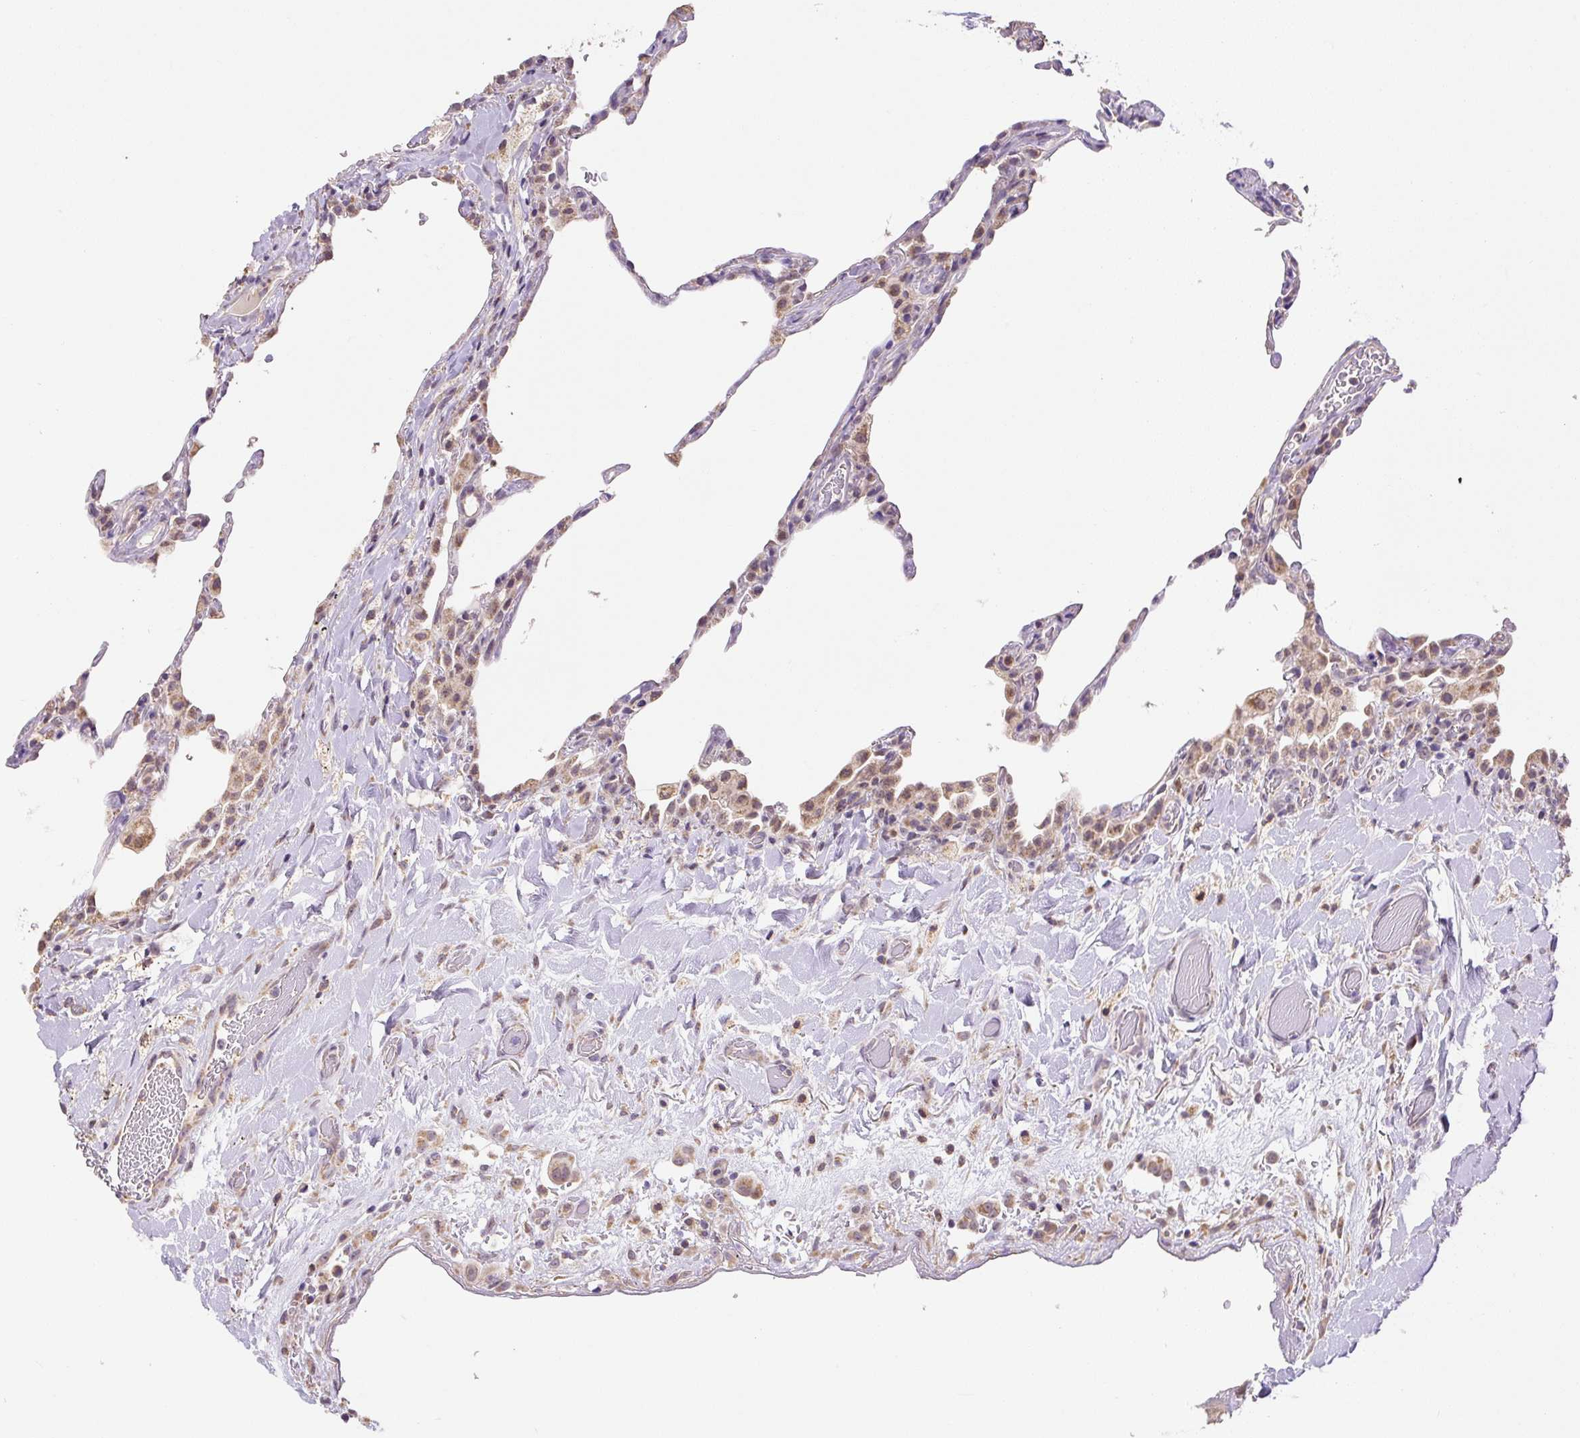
{"staining": {"intensity": "moderate", "quantity": "<25%", "location": "cytoplasmic/membranous"}, "tissue": "lung", "cell_type": "Alveolar cells", "image_type": "normal", "snomed": [{"axis": "morphology", "description": "Normal tissue, NOS"}, {"axis": "topography", "description": "Lung"}], "caption": "Immunohistochemistry (IHC) staining of benign lung, which exhibits low levels of moderate cytoplasmic/membranous expression in approximately <25% of alveolar cells indicating moderate cytoplasmic/membranous protein expression. The staining was performed using DAB (brown) for protein detection and nuclei were counterstained in hematoxylin (blue).", "gene": "MFSD9", "patient": {"sex": "female", "age": 57}}